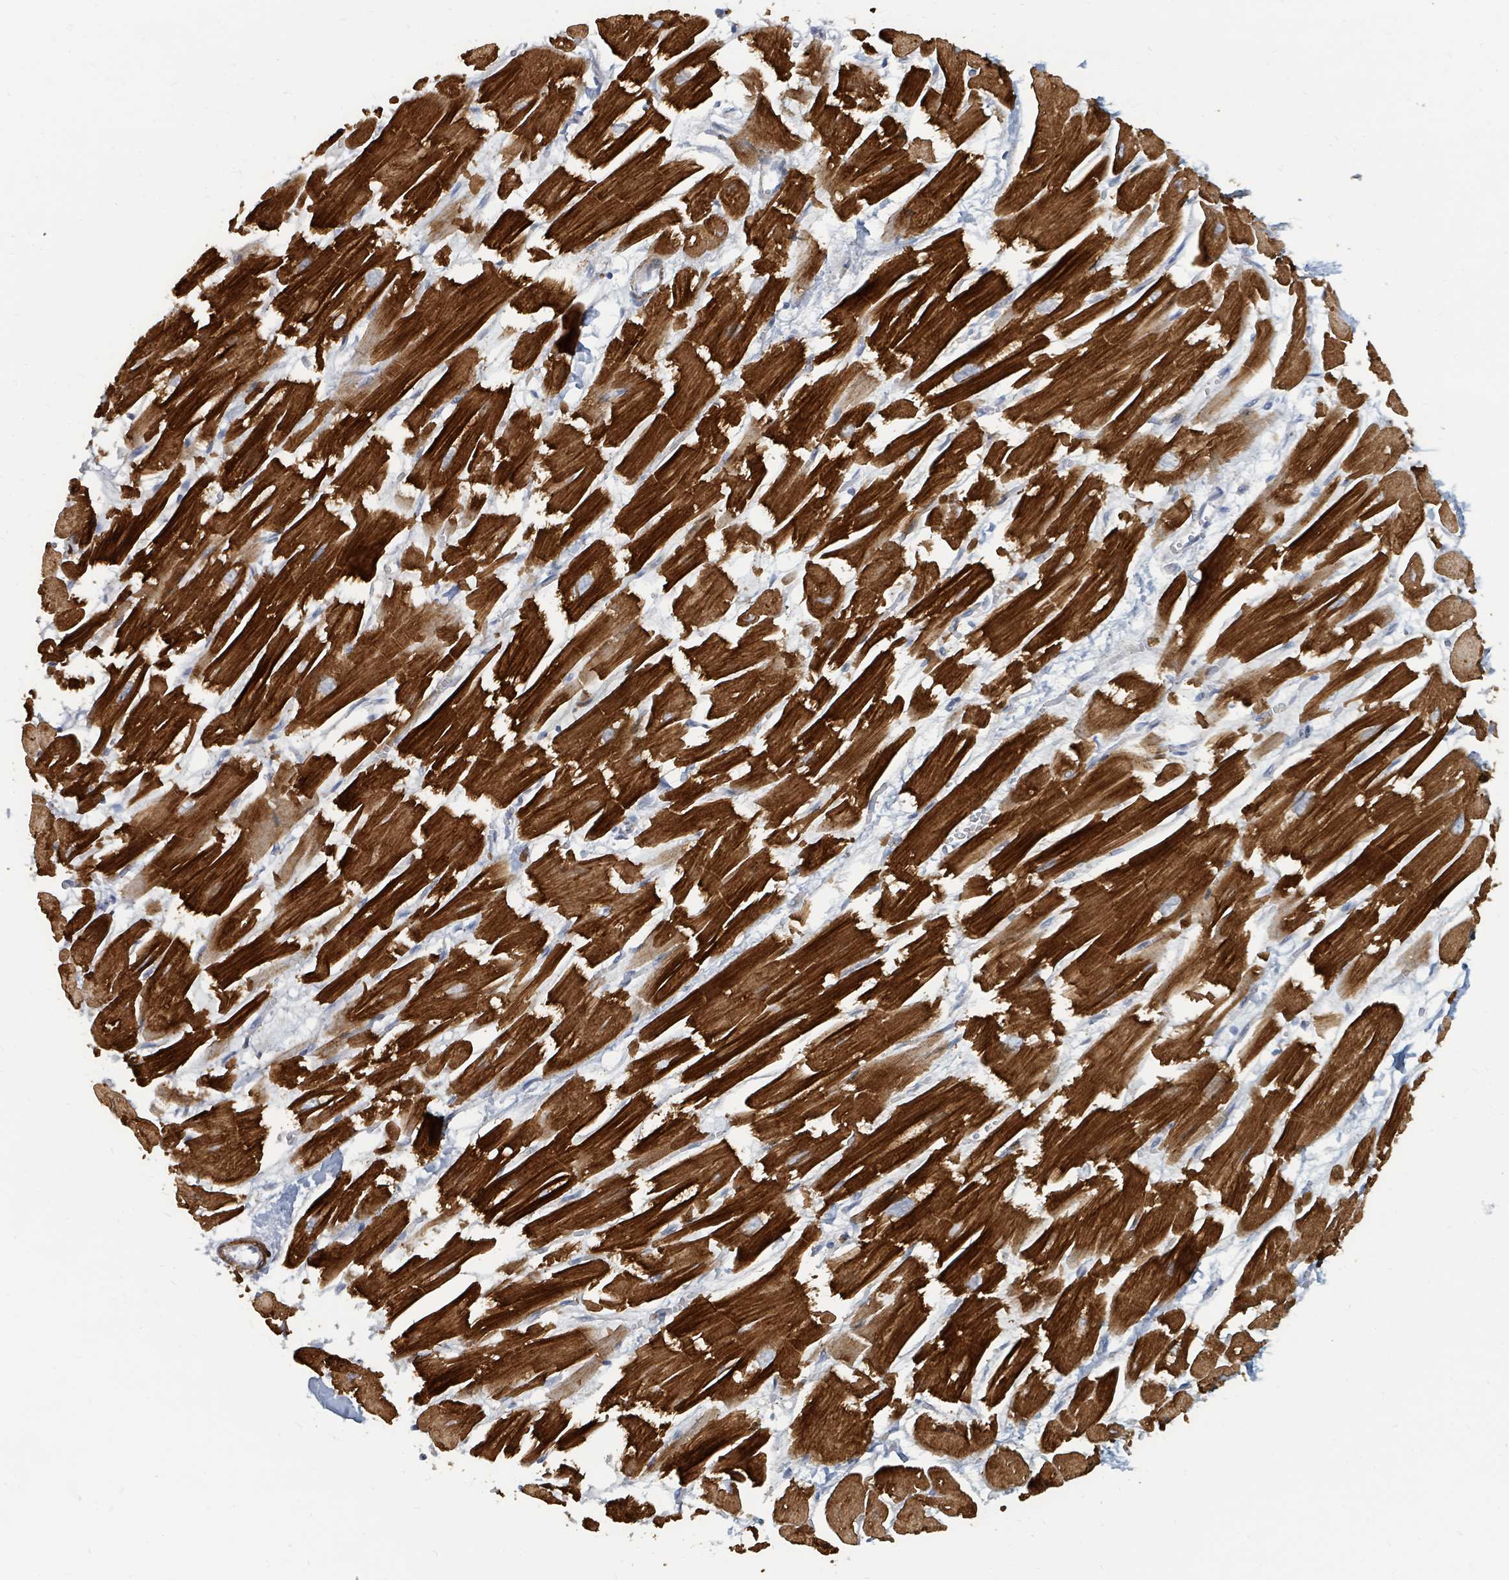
{"staining": {"intensity": "strong", "quantity": ">75%", "location": "cytoplasmic/membranous"}, "tissue": "heart muscle", "cell_type": "Cardiomyocytes", "image_type": "normal", "snomed": [{"axis": "morphology", "description": "Normal tissue, NOS"}, {"axis": "topography", "description": "Heart"}], "caption": "High-power microscopy captured an immunohistochemistry (IHC) histopathology image of normal heart muscle, revealing strong cytoplasmic/membranous expression in about >75% of cardiomyocytes. (Brightfield microscopy of DAB IHC at high magnification).", "gene": "ARGFX", "patient": {"sex": "male", "age": 54}}